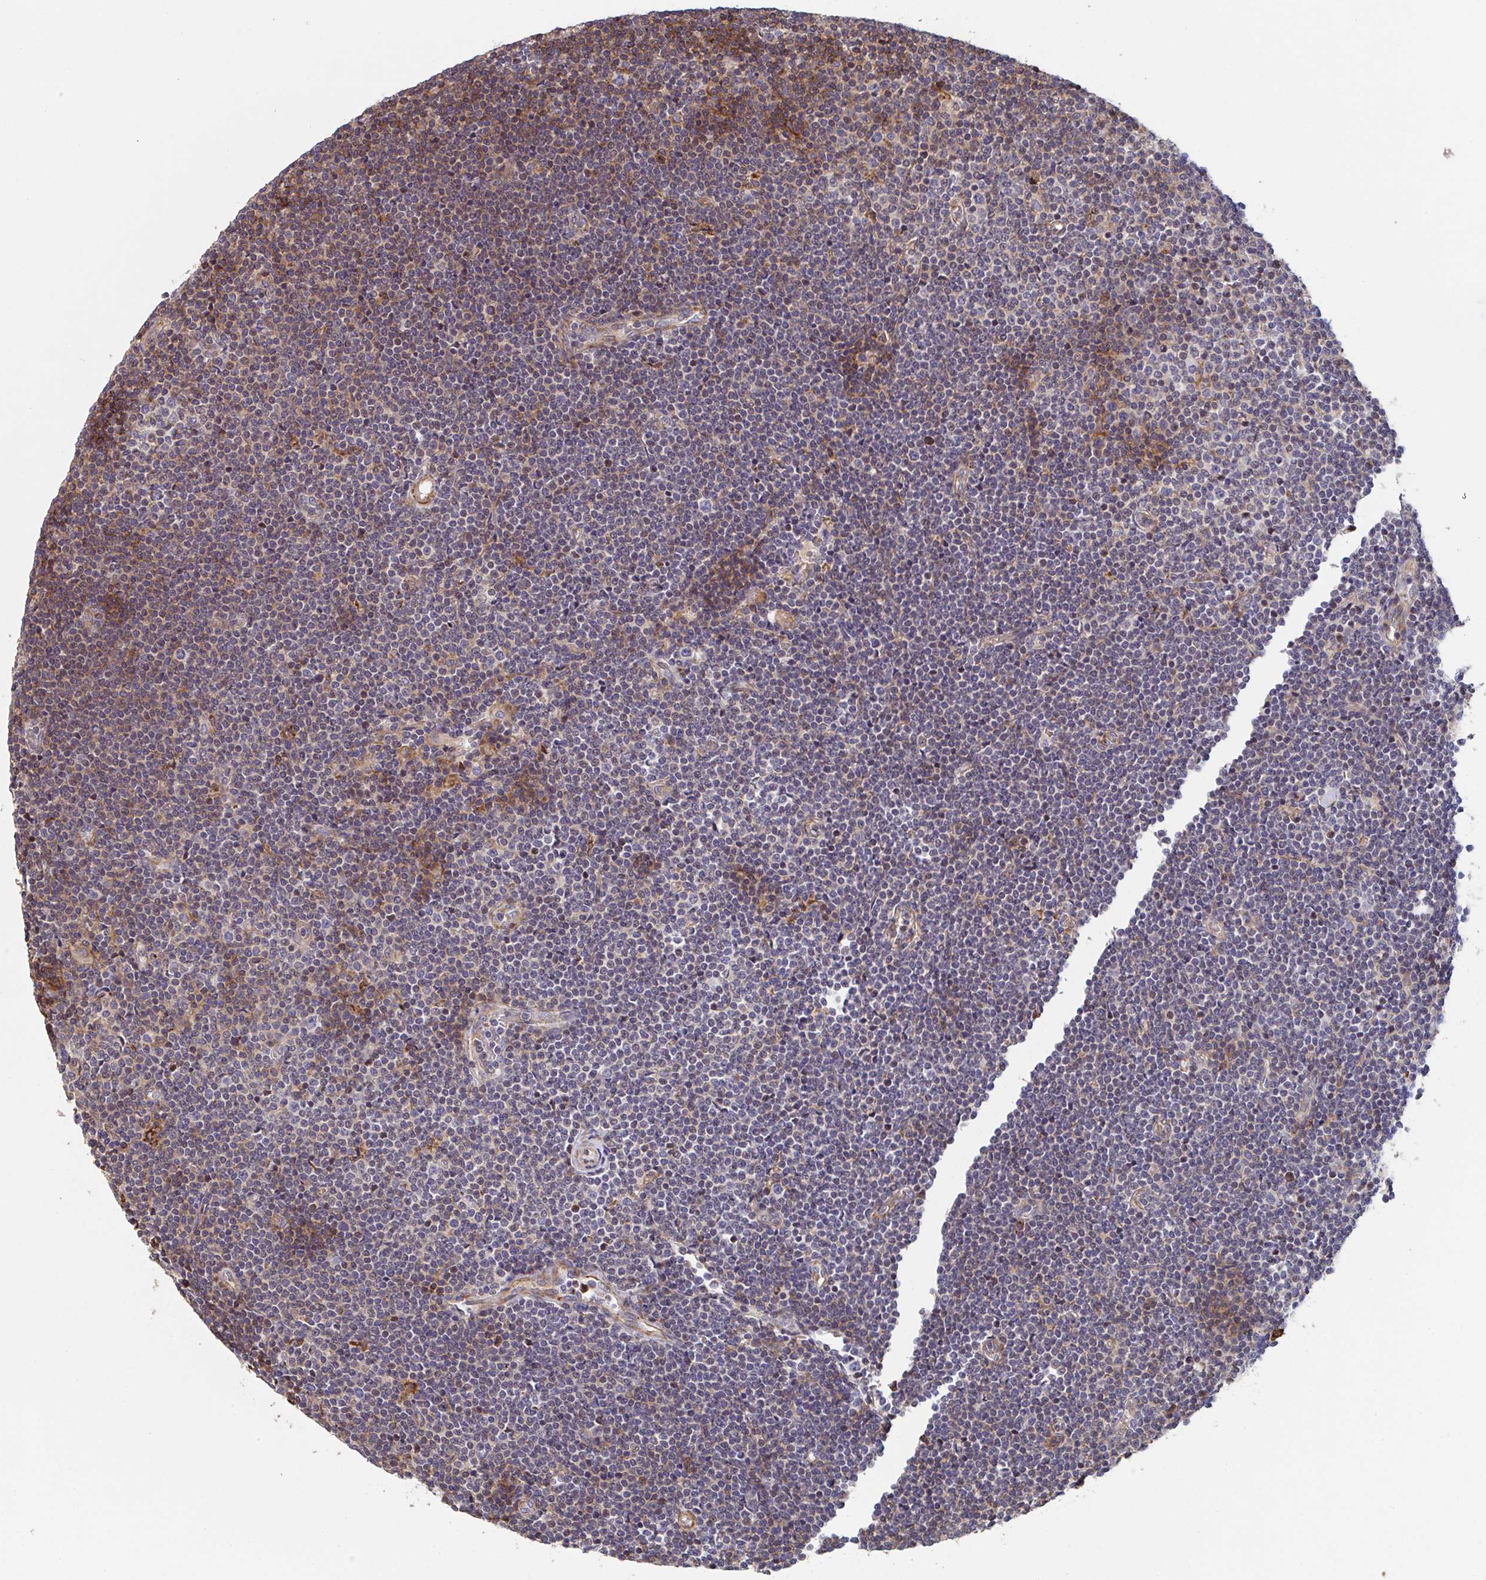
{"staining": {"intensity": "moderate", "quantity": "25%-75%", "location": "cytoplasmic/membranous"}, "tissue": "lymphoma", "cell_type": "Tumor cells", "image_type": "cancer", "snomed": [{"axis": "morphology", "description": "Malignant lymphoma, non-Hodgkin's type, Low grade"}, {"axis": "topography", "description": "Lymph node"}], "caption": "Moderate cytoplasmic/membranous protein staining is identified in approximately 25%-75% of tumor cells in lymphoma.", "gene": "FZD2", "patient": {"sex": "male", "age": 48}}